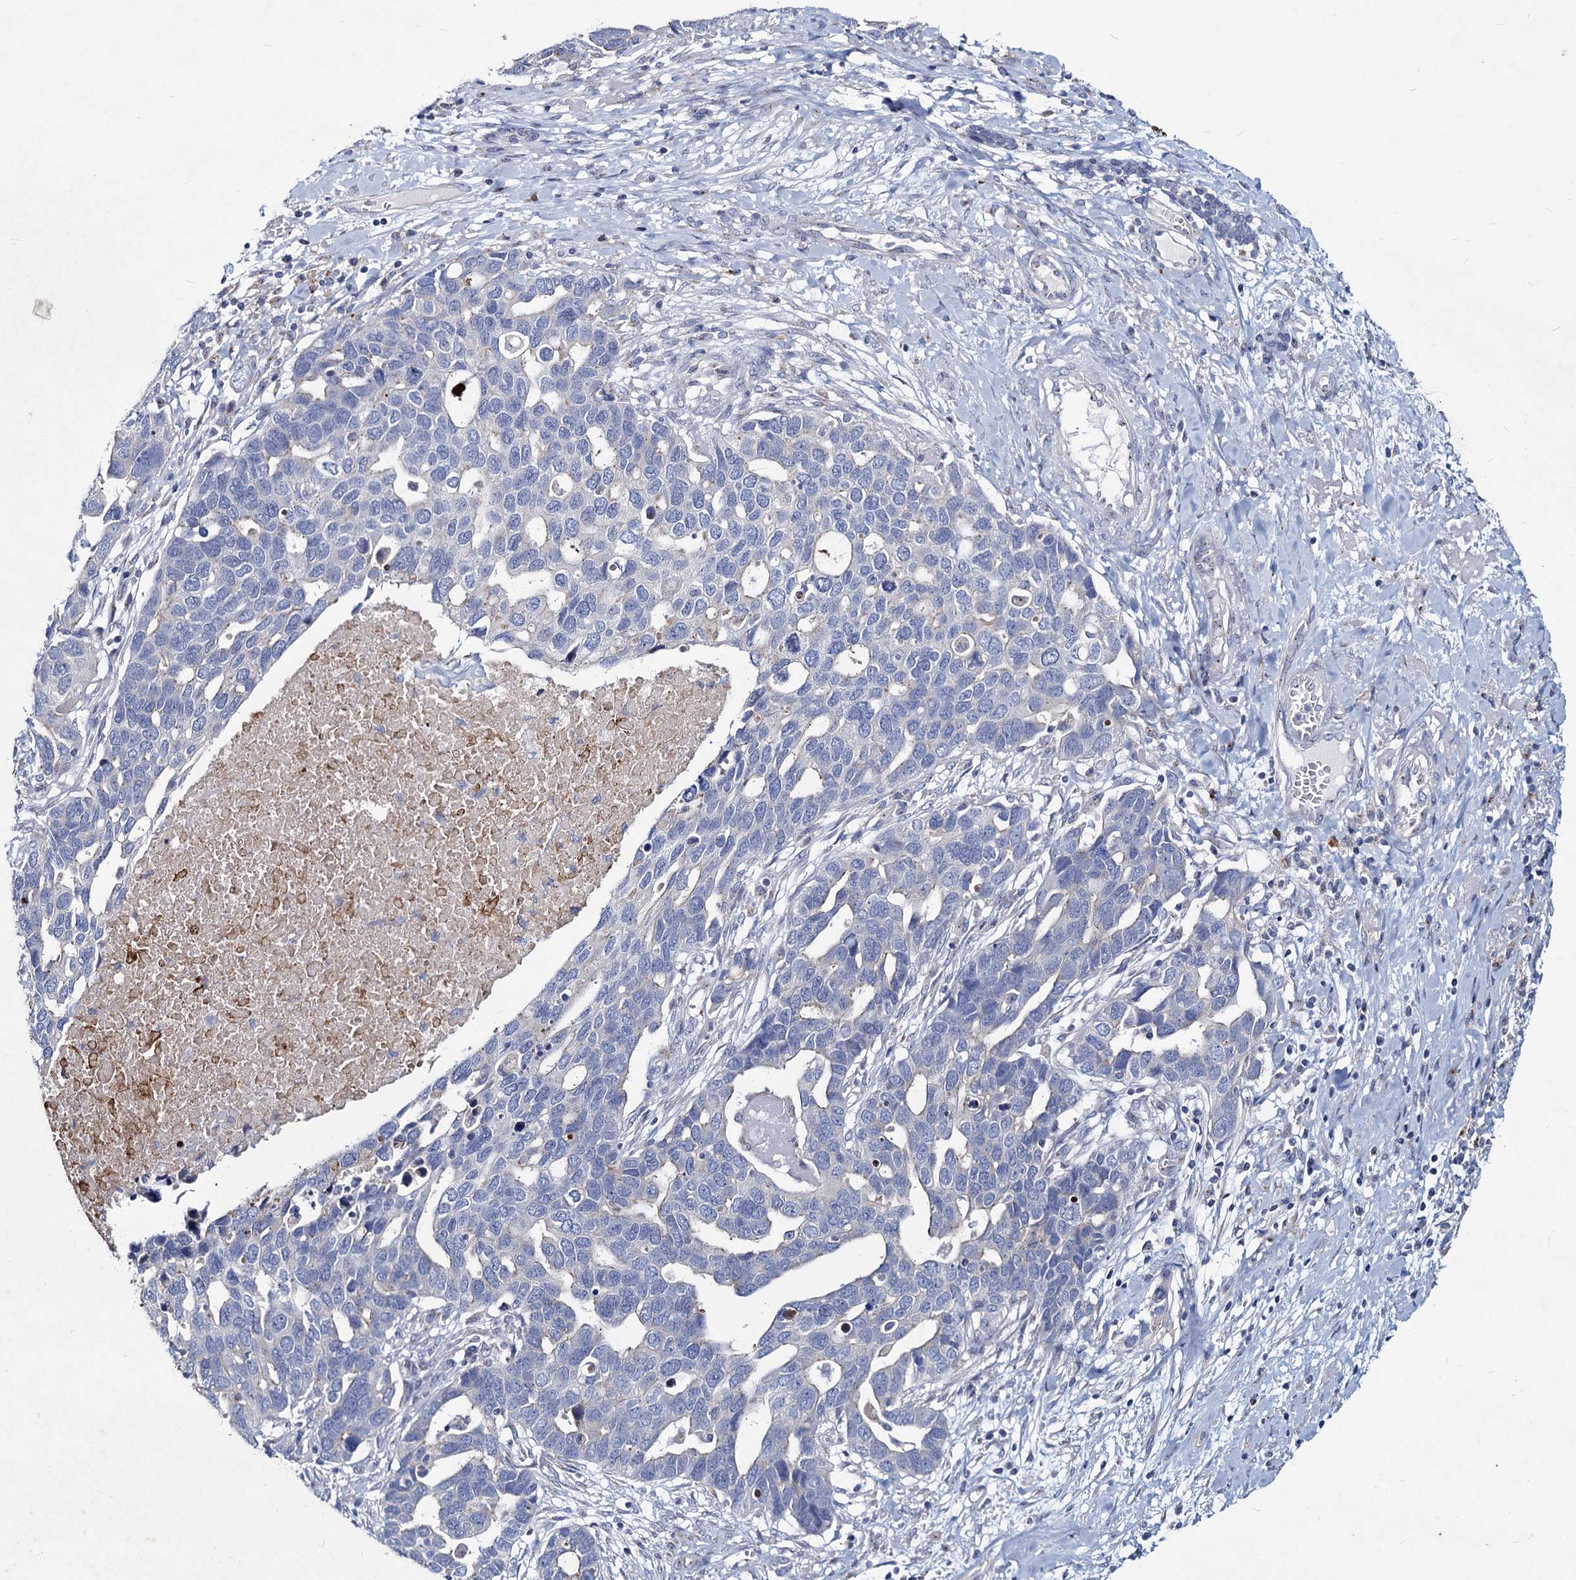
{"staining": {"intensity": "negative", "quantity": "none", "location": "none"}, "tissue": "ovarian cancer", "cell_type": "Tumor cells", "image_type": "cancer", "snomed": [{"axis": "morphology", "description": "Cystadenocarcinoma, serous, NOS"}, {"axis": "topography", "description": "Ovary"}], "caption": "Immunohistochemistry of ovarian serous cystadenocarcinoma shows no positivity in tumor cells.", "gene": "AGBL4", "patient": {"sex": "female", "age": 54}}